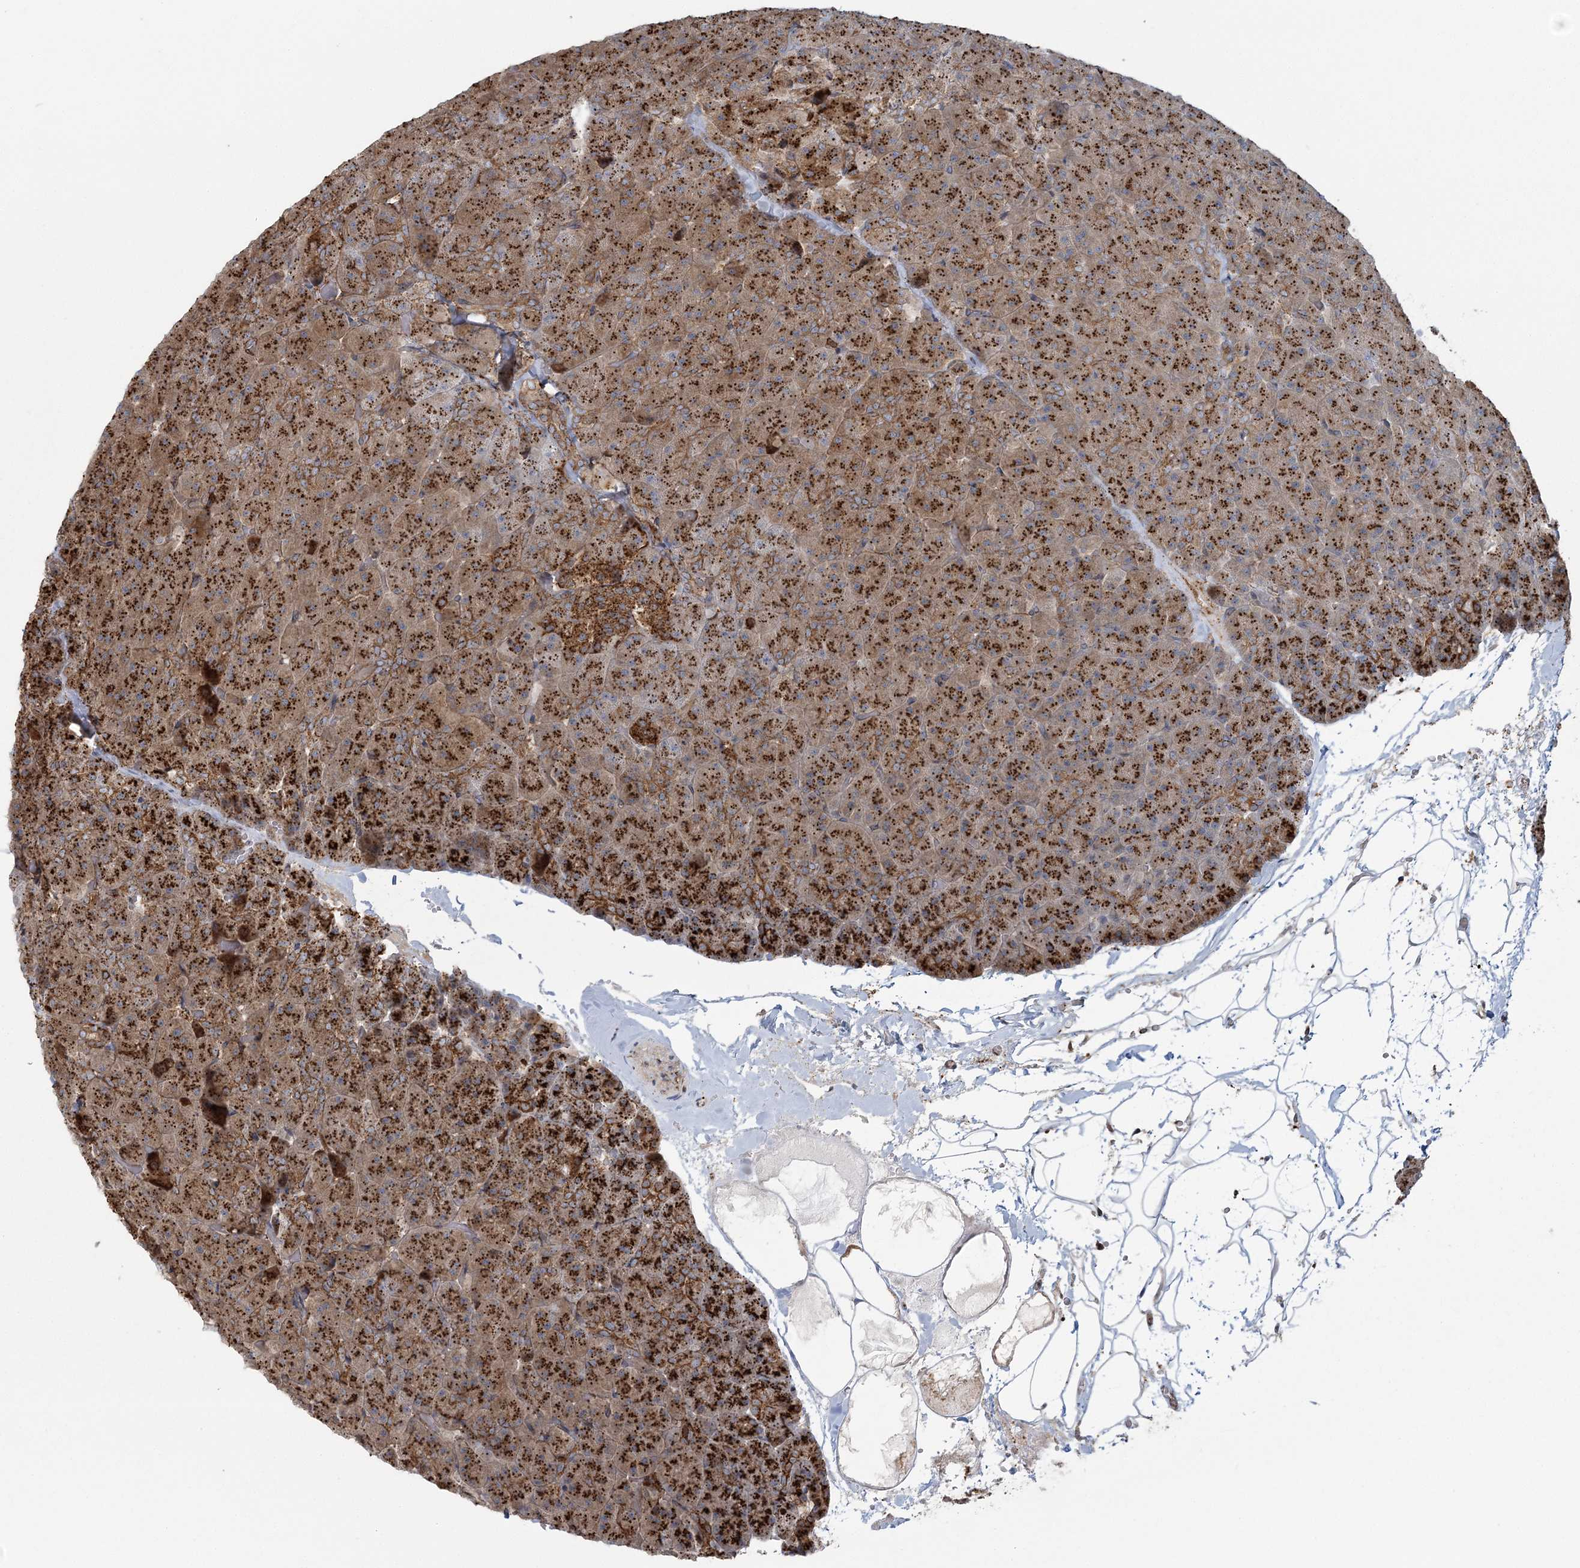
{"staining": {"intensity": "strong", "quantity": ">75%", "location": "cytoplasmic/membranous"}, "tissue": "pancreas", "cell_type": "Exocrine glandular cells", "image_type": "normal", "snomed": [{"axis": "morphology", "description": "Normal tissue, NOS"}, {"axis": "topography", "description": "Pancreas"}], "caption": "Exocrine glandular cells display high levels of strong cytoplasmic/membranous expression in approximately >75% of cells in benign pancreas. The staining is performed using DAB brown chromogen to label protein expression. The nuclei are counter-stained blue using hematoxylin.", "gene": "TRAF3IP2", "patient": {"sex": "male", "age": 36}}